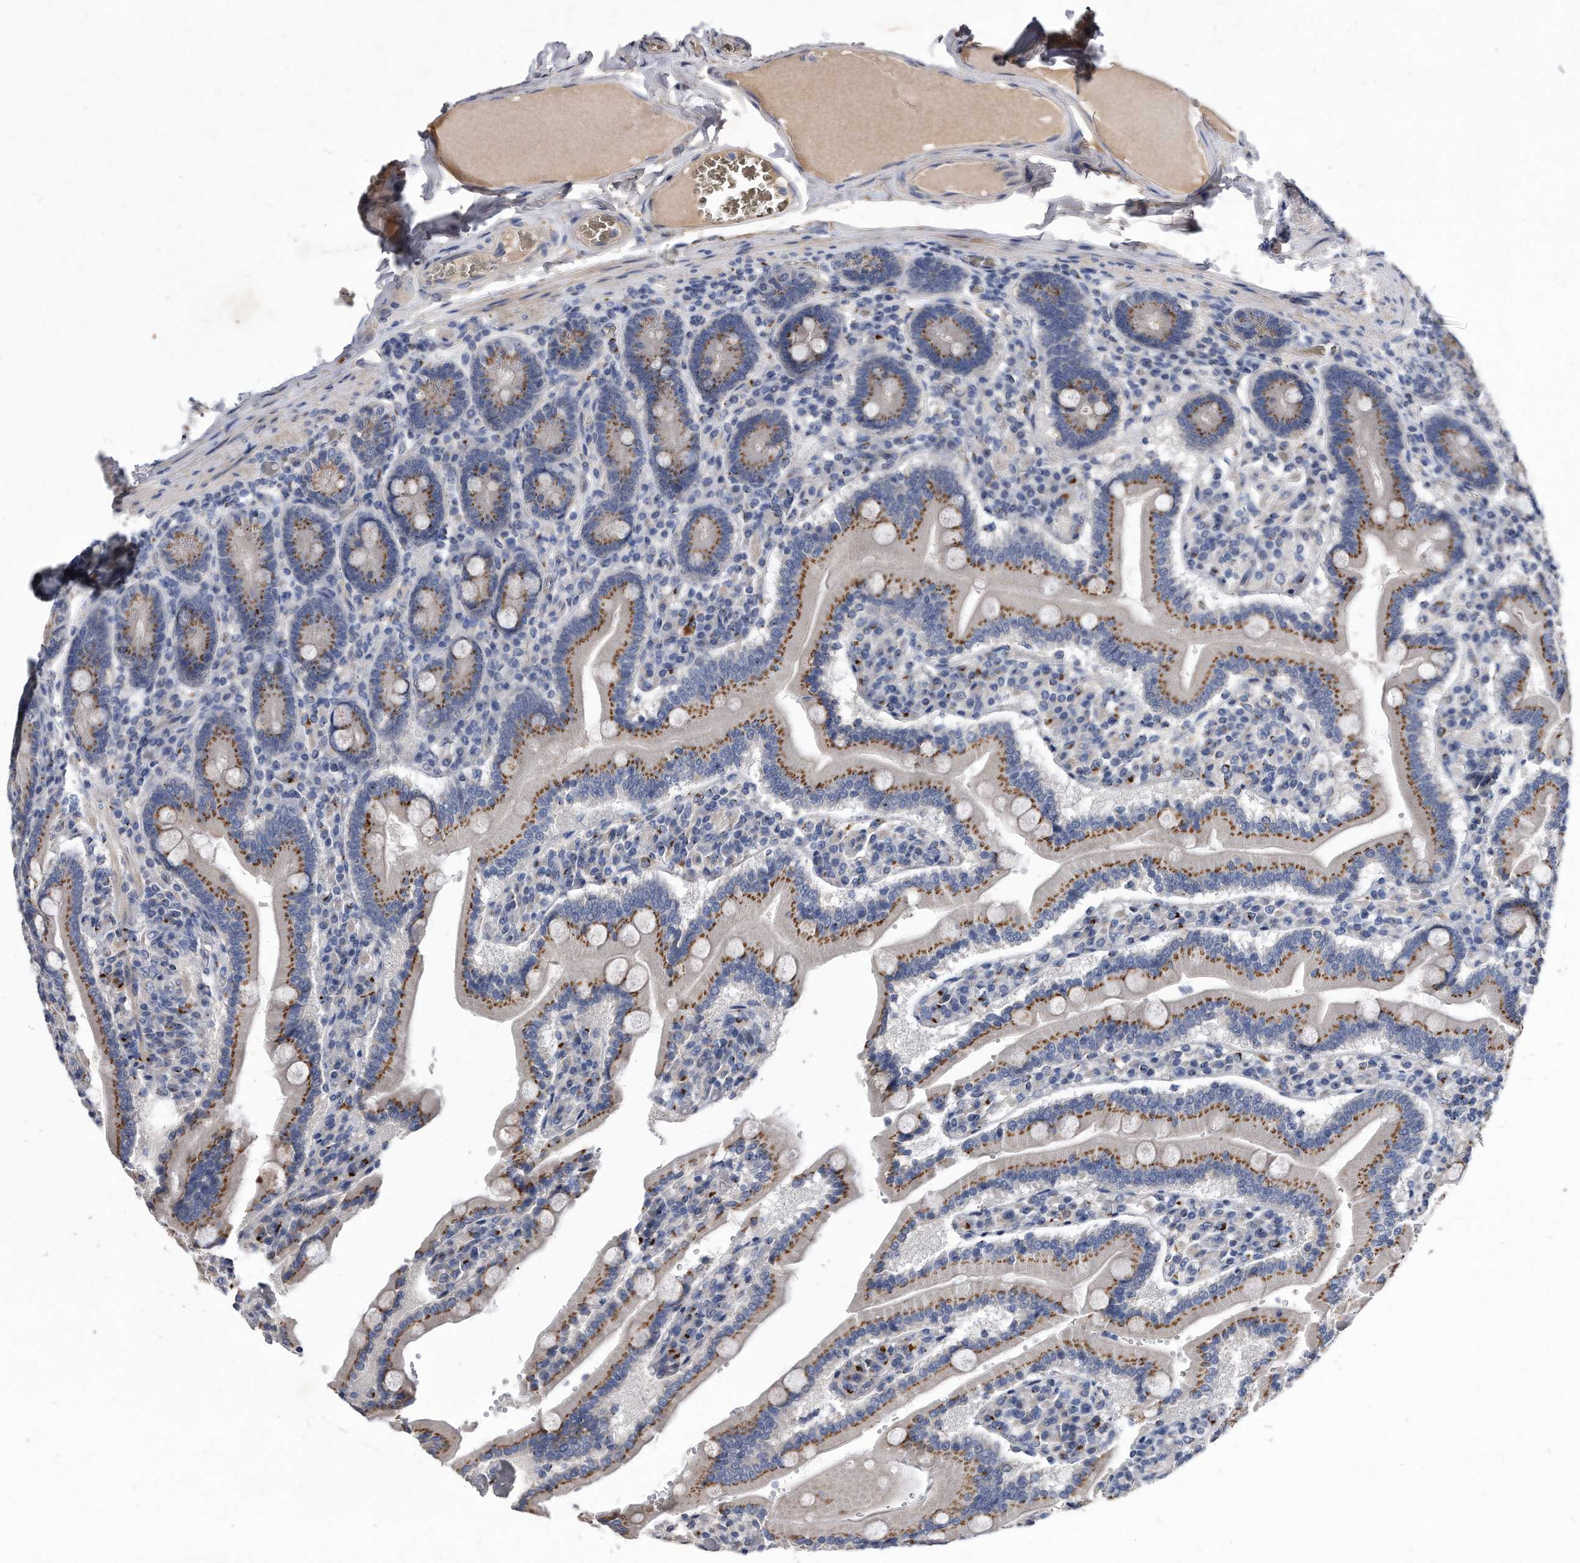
{"staining": {"intensity": "moderate", "quantity": ">75%", "location": "cytoplasmic/membranous"}, "tissue": "duodenum", "cell_type": "Glandular cells", "image_type": "normal", "snomed": [{"axis": "morphology", "description": "Normal tissue, NOS"}, {"axis": "topography", "description": "Duodenum"}], "caption": "IHC micrograph of unremarkable human duodenum stained for a protein (brown), which shows medium levels of moderate cytoplasmic/membranous positivity in approximately >75% of glandular cells.", "gene": "MGAT4A", "patient": {"sex": "female", "age": 62}}